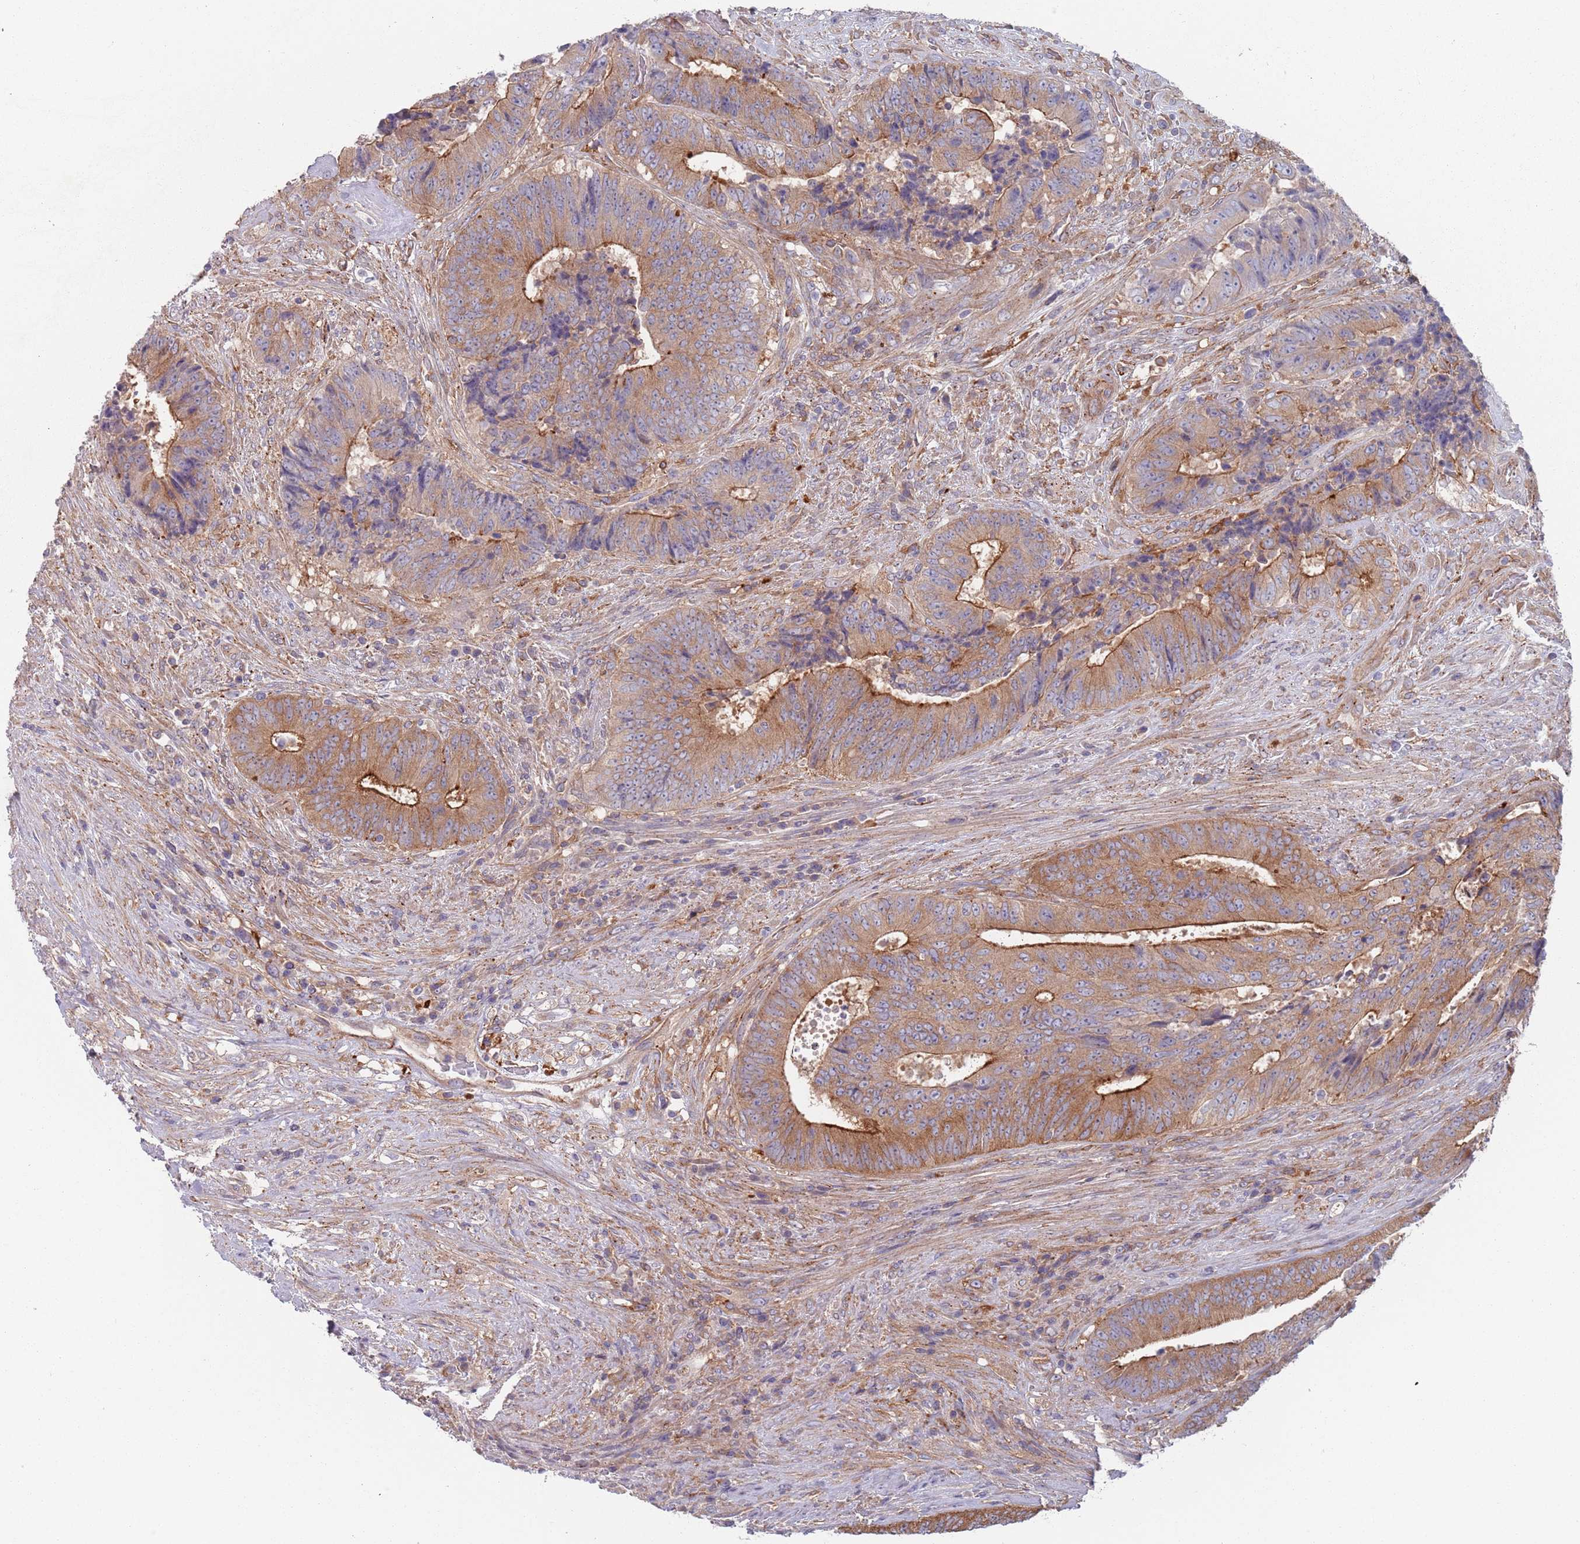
{"staining": {"intensity": "moderate", "quantity": ">75%", "location": "cytoplasmic/membranous"}, "tissue": "colorectal cancer", "cell_type": "Tumor cells", "image_type": "cancer", "snomed": [{"axis": "morphology", "description": "Adenocarcinoma, NOS"}, {"axis": "topography", "description": "Rectum"}], "caption": "A photomicrograph of colorectal cancer (adenocarcinoma) stained for a protein displays moderate cytoplasmic/membranous brown staining in tumor cells.", "gene": "APPL2", "patient": {"sex": "male", "age": 72}}